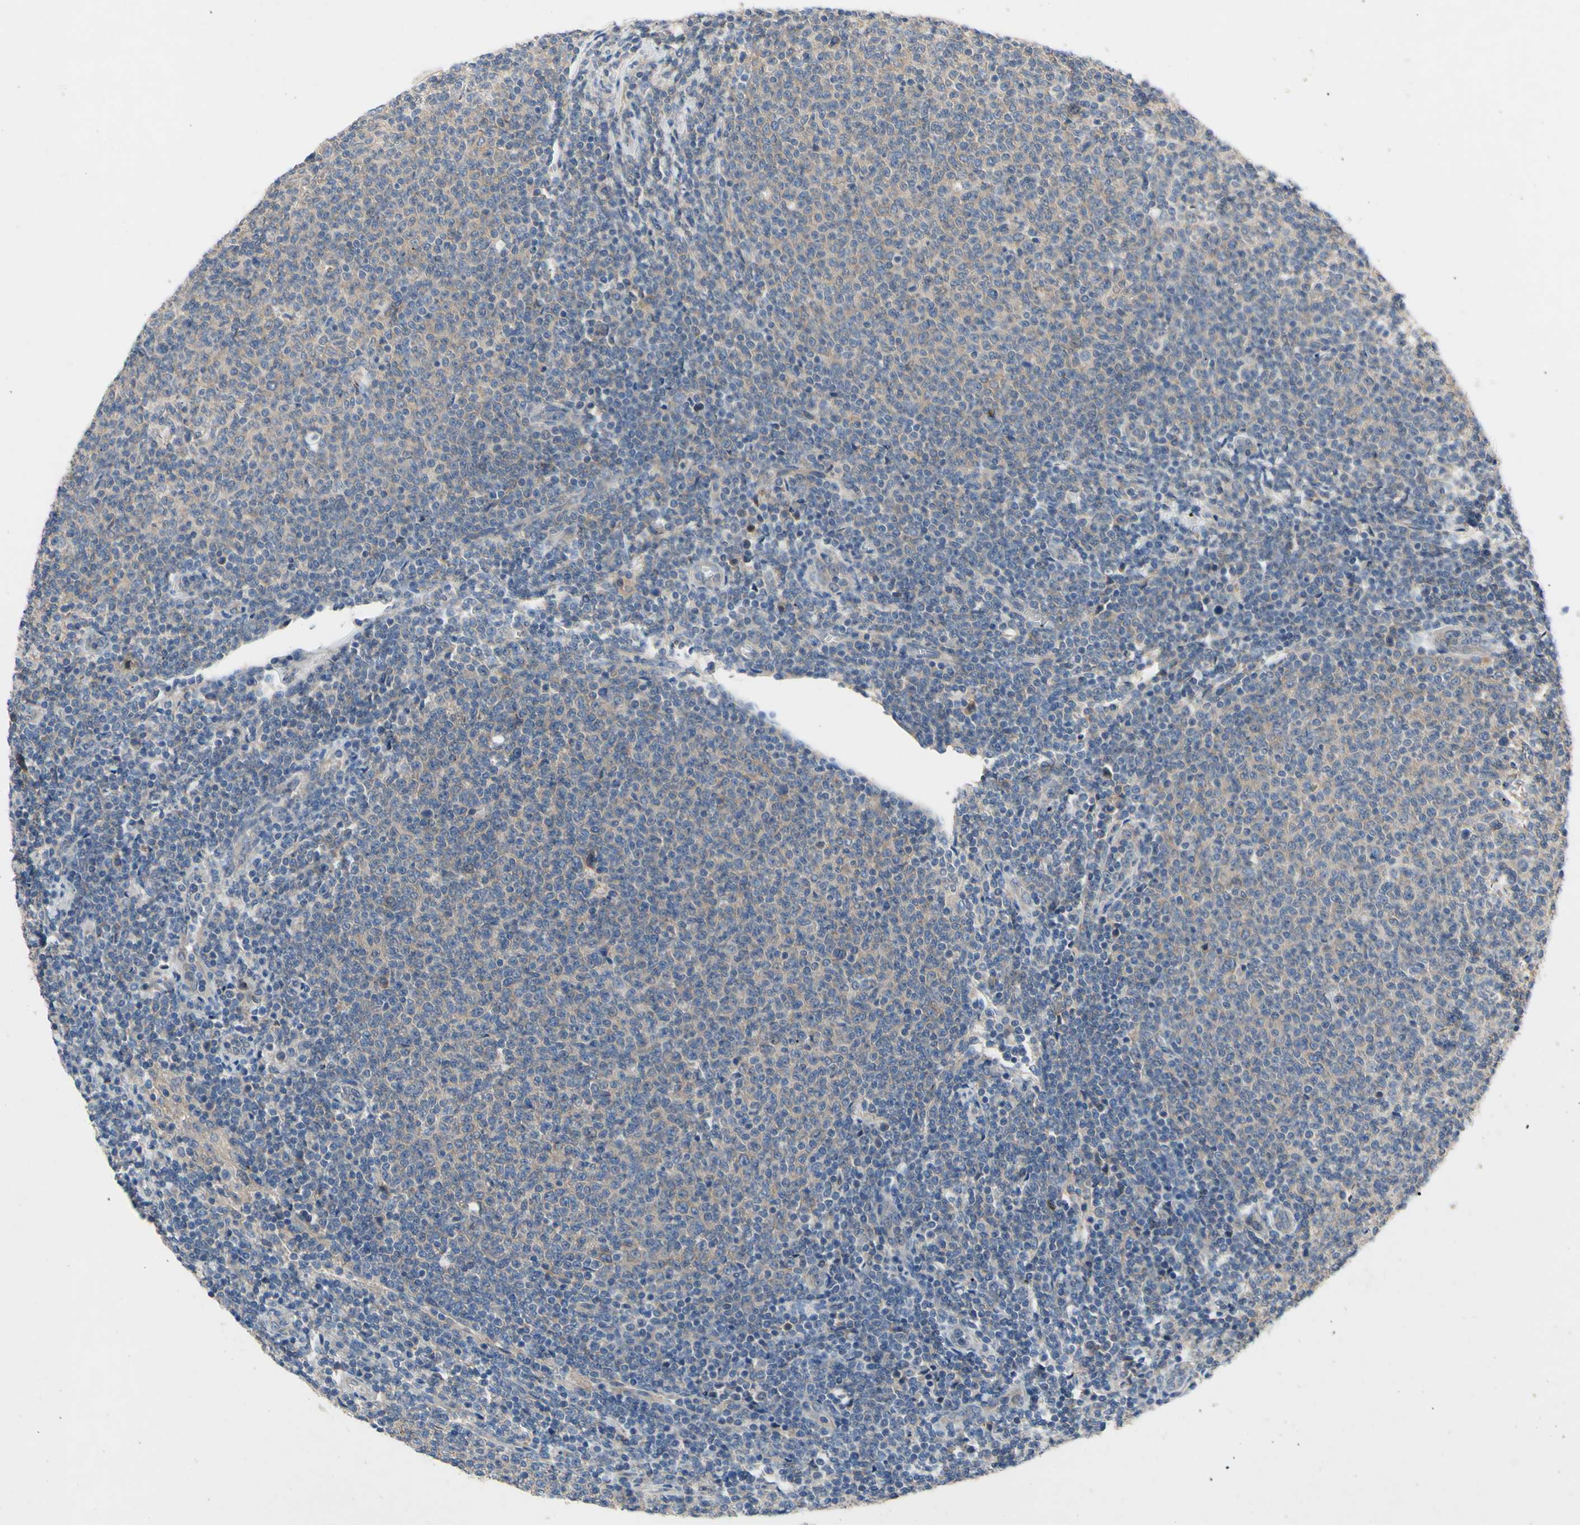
{"staining": {"intensity": "weak", "quantity": "25%-75%", "location": "cytoplasmic/membranous"}, "tissue": "lymphoma", "cell_type": "Tumor cells", "image_type": "cancer", "snomed": [{"axis": "morphology", "description": "Malignant lymphoma, non-Hodgkin's type, Low grade"}, {"axis": "topography", "description": "Lymph node"}], "caption": "DAB (3,3'-diaminobenzidine) immunohistochemical staining of human lymphoma displays weak cytoplasmic/membranous protein positivity in approximately 25%-75% of tumor cells. The staining was performed using DAB, with brown indicating positive protein expression. Nuclei are stained blue with hematoxylin.", "gene": "HILPDA", "patient": {"sex": "male", "age": 66}}